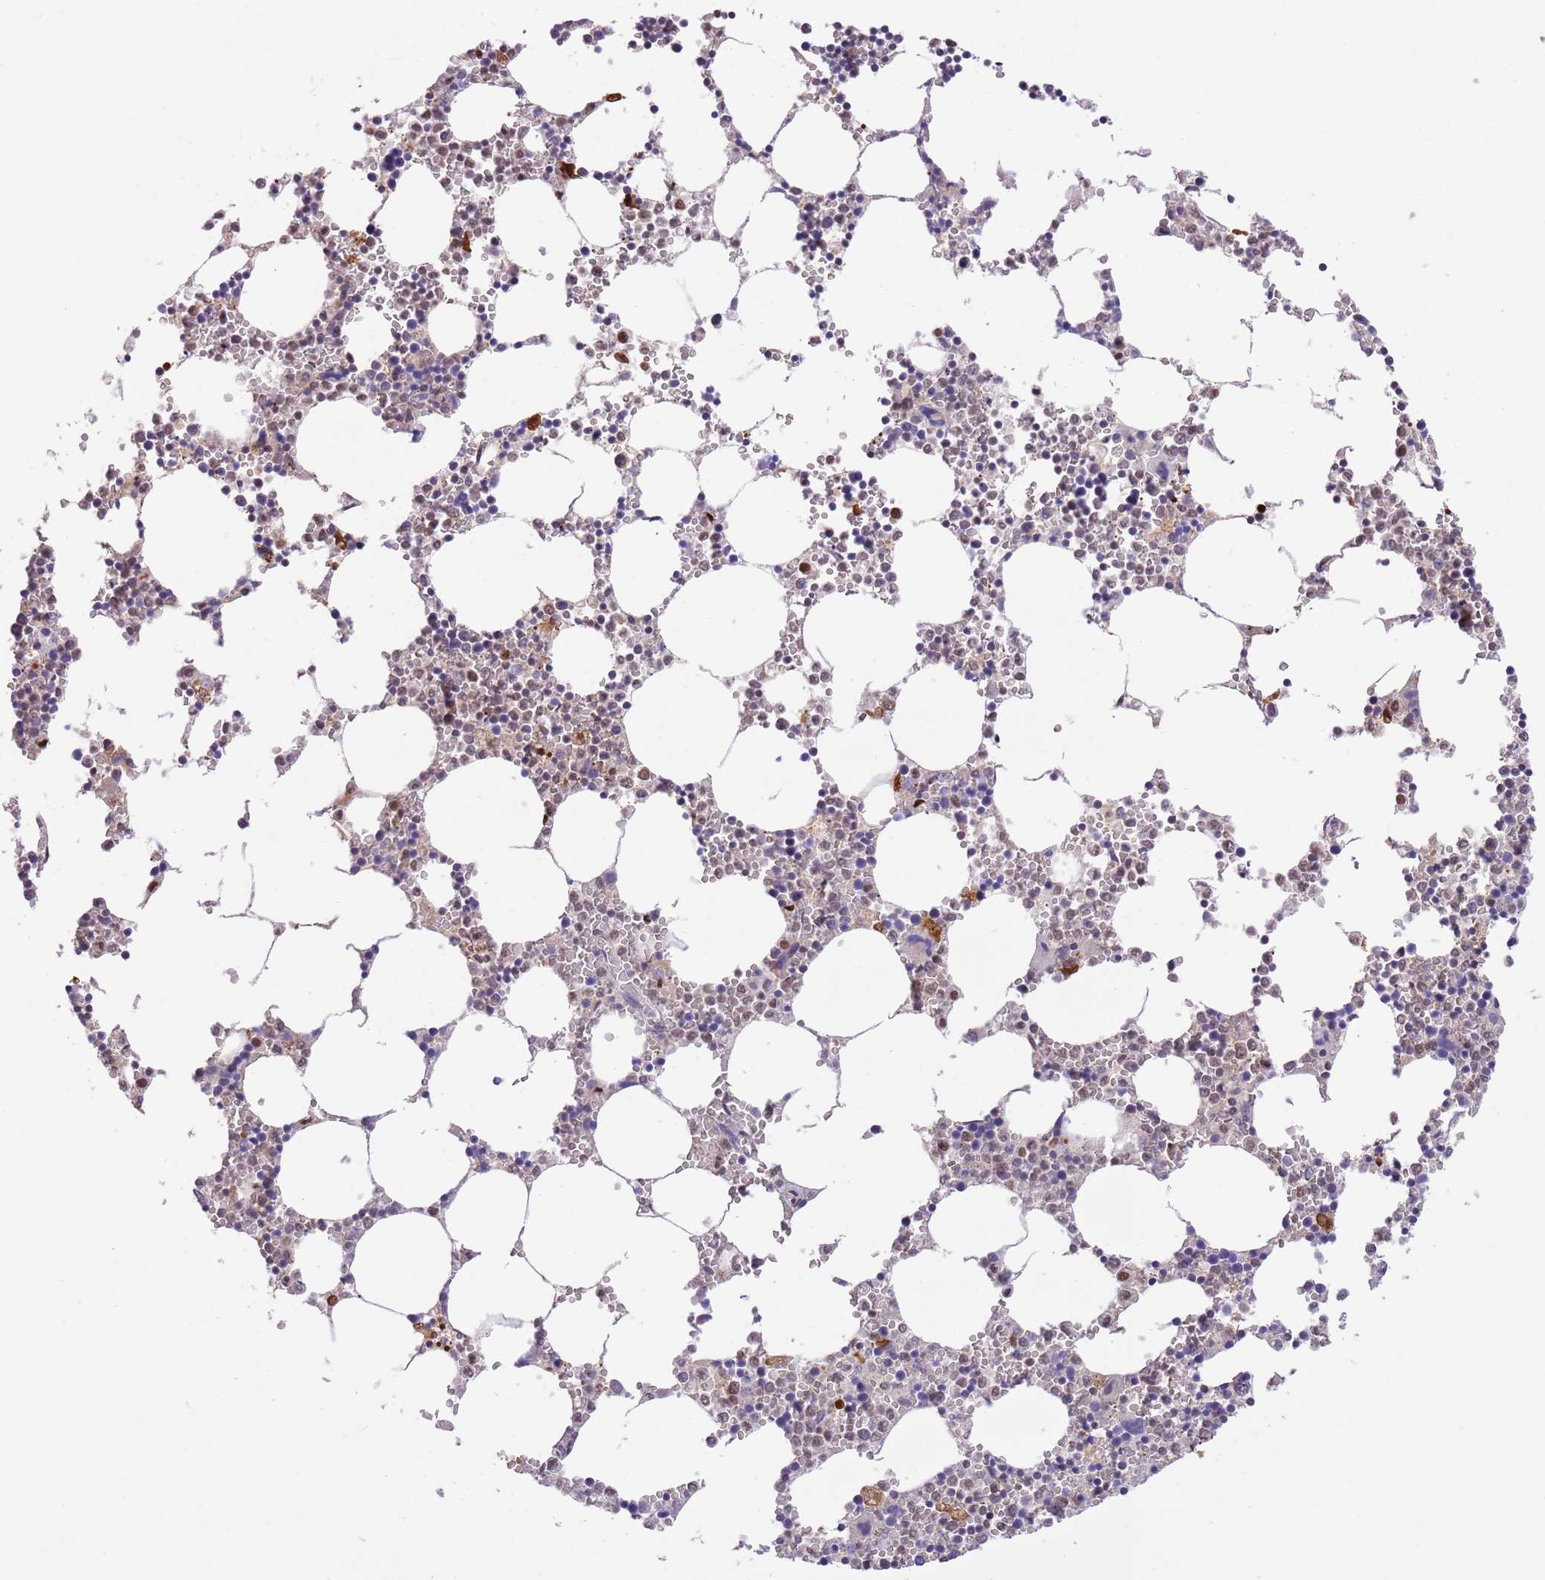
{"staining": {"intensity": "negative", "quantity": "none", "location": "none"}, "tissue": "bone marrow", "cell_type": "Hematopoietic cells", "image_type": "normal", "snomed": [{"axis": "morphology", "description": "Normal tissue, NOS"}, {"axis": "topography", "description": "Bone marrow"}], "caption": "Protein analysis of normal bone marrow demonstrates no significant positivity in hematopoietic cells. Brightfield microscopy of immunohistochemistry stained with DAB (3,3'-diaminobenzidine) (brown) and hematoxylin (blue), captured at high magnification.", "gene": "TRIM32", "patient": {"sex": "female", "age": 64}}